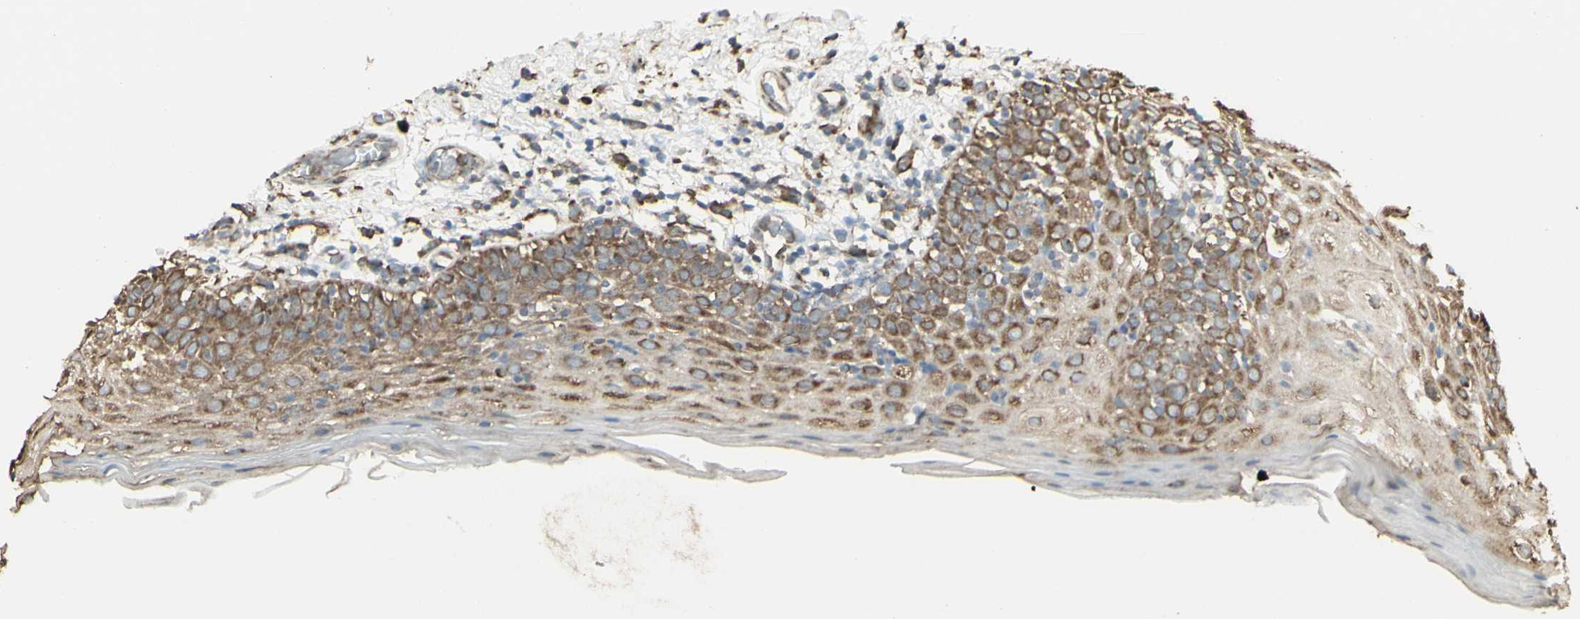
{"staining": {"intensity": "moderate", "quantity": ">75%", "location": "cytoplasmic/membranous"}, "tissue": "oral mucosa", "cell_type": "Squamous epithelial cells", "image_type": "normal", "snomed": [{"axis": "morphology", "description": "Normal tissue, NOS"}, {"axis": "morphology", "description": "Squamous cell carcinoma, NOS"}, {"axis": "topography", "description": "Skeletal muscle"}, {"axis": "topography", "description": "Oral tissue"}], "caption": "Oral mucosa stained with immunohistochemistry (IHC) displays moderate cytoplasmic/membranous positivity in about >75% of squamous epithelial cells.", "gene": "EEF1B2", "patient": {"sex": "male", "age": 71}}